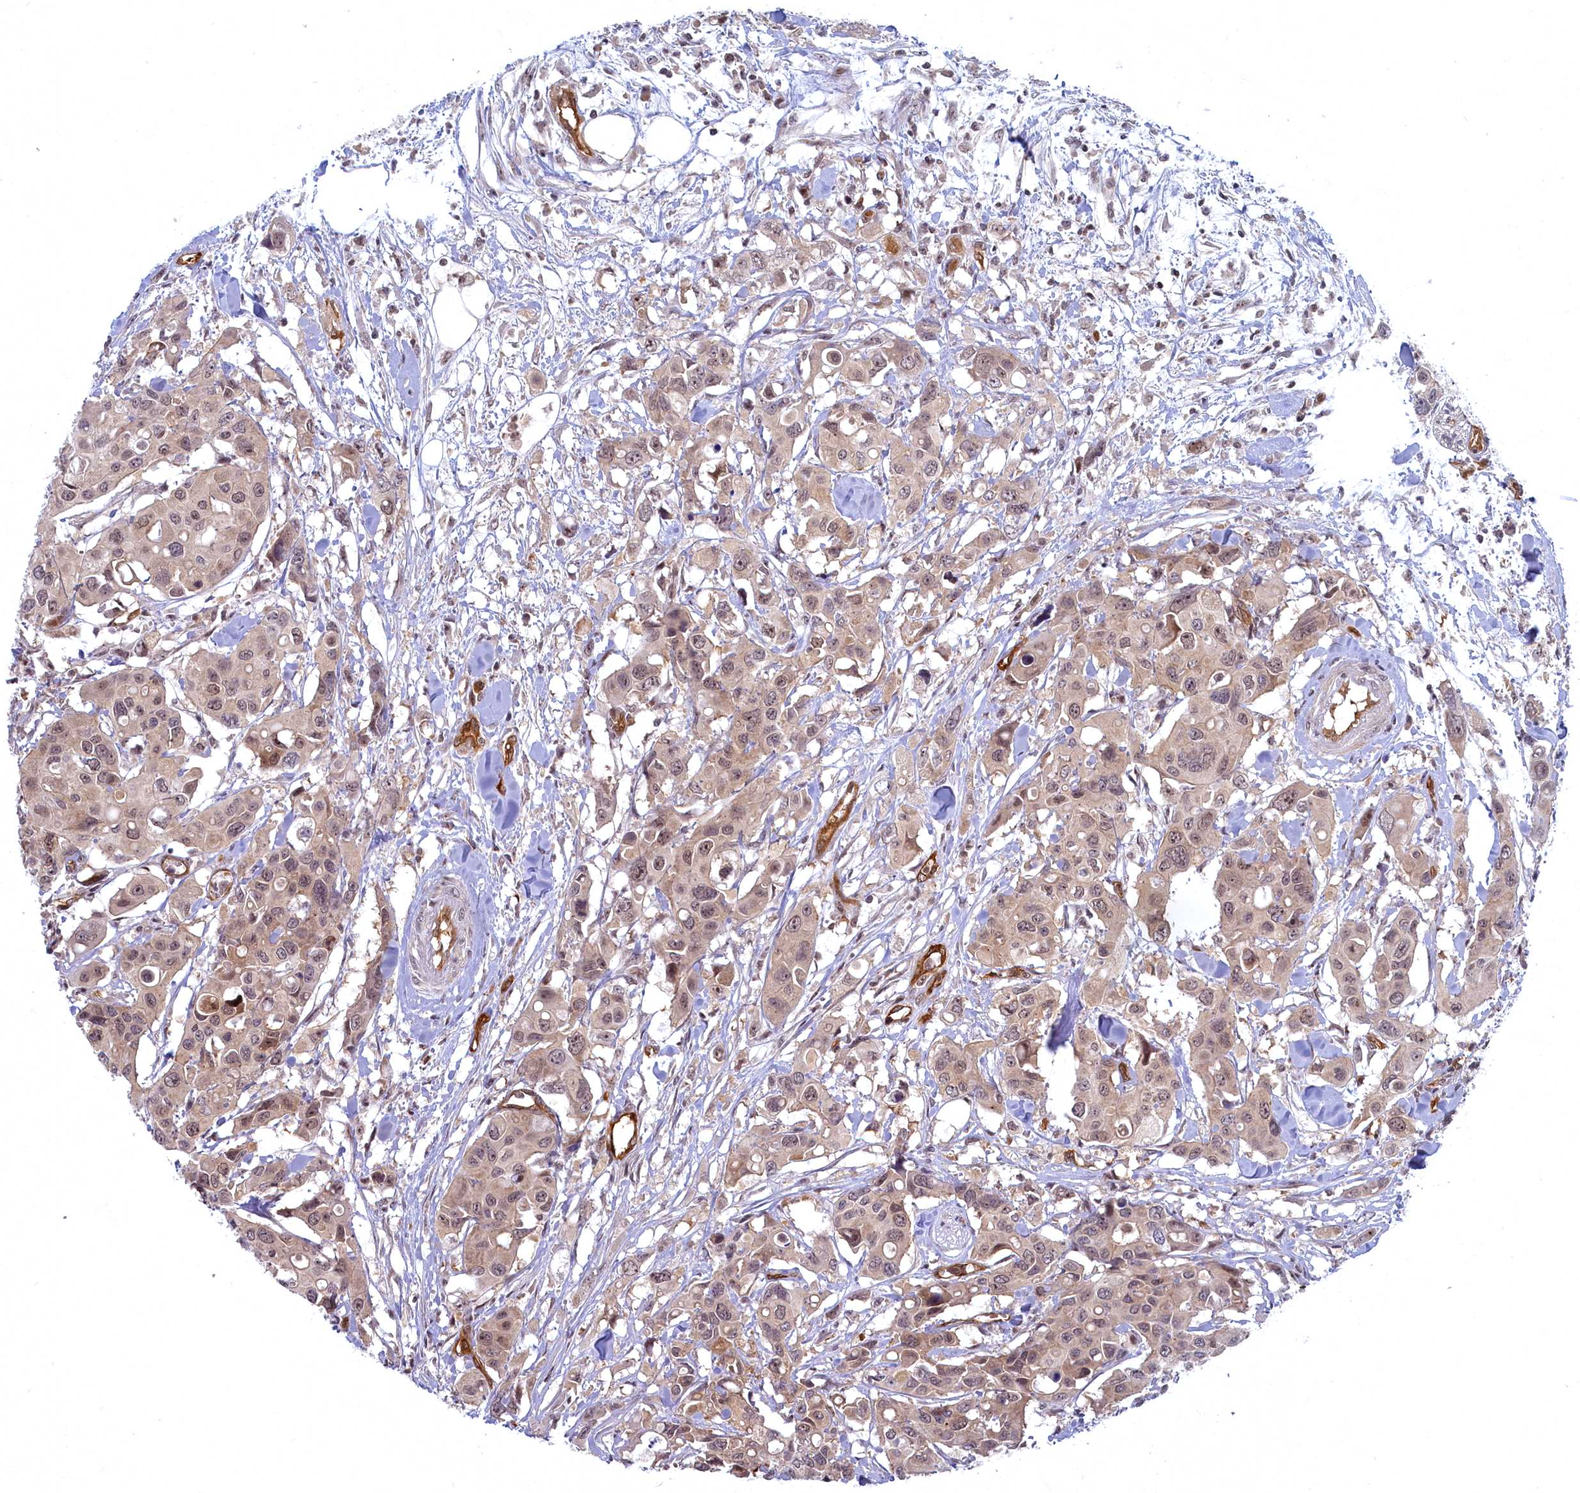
{"staining": {"intensity": "weak", "quantity": ">75%", "location": "cytoplasmic/membranous,nuclear"}, "tissue": "colorectal cancer", "cell_type": "Tumor cells", "image_type": "cancer", "snomed": [{"axis": "morphology", "description": "Adenocarcinoma, NOS"}, {"axis": "topography", "description": "Colon"}], "caption": "The photomicrograph shows a brown stain indicating the presence of a protein in the cytoplasmic/membranous and nuclear of tumor cells in colorectal cancer (adenocarcinoma). The staining was performed using DAB, with brown indicating positive protein expression. Nuclei are stained blue with hematoxylin.", "gene": "SNRK", "patient": {"sex": "male", "age": 77}}